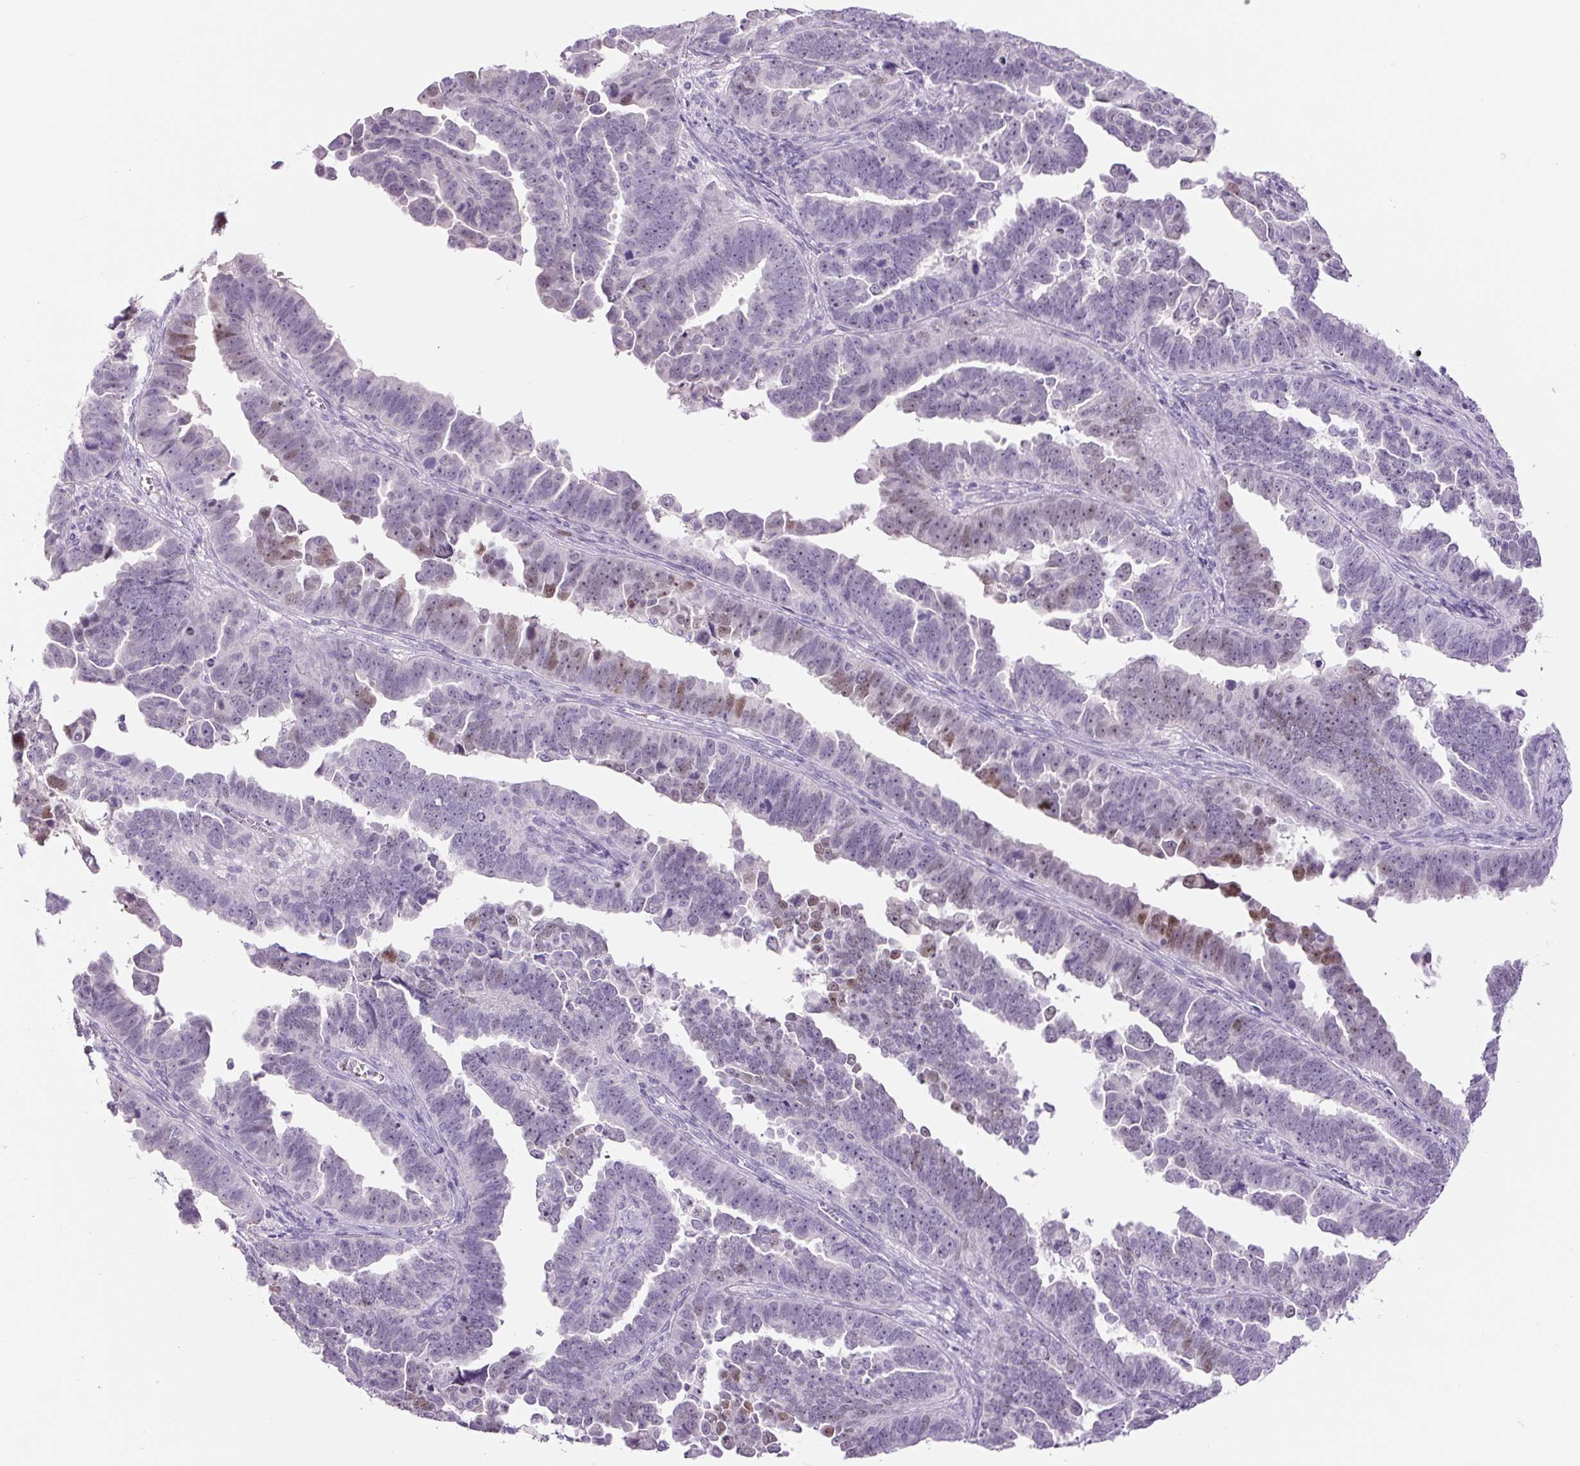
{"staining": {"intensity": "moderate", "quantity": "<25%", "location": "nuclear"}, "tissue": "endometrial cancer", "cell_type": "Tumor cells", "image_type": "cancer", "snomed": [{"axis": "morphology", "description": "Adenocarcinoma, NOS"}, {"axis": "topography", "description": "Endometrium"}], "caption": "Immunohistochemical staining of human adenocarcinoma (endometrial) shows low levels of moderate nuclear expression in approximately <25% of tumor cells. (DAB (3,3'-diaminobenzidine) = brown stain, brightfield microscopy at high magnification).", "gene": "SIX1", "patient": {"sex": "female", "age": 75}}